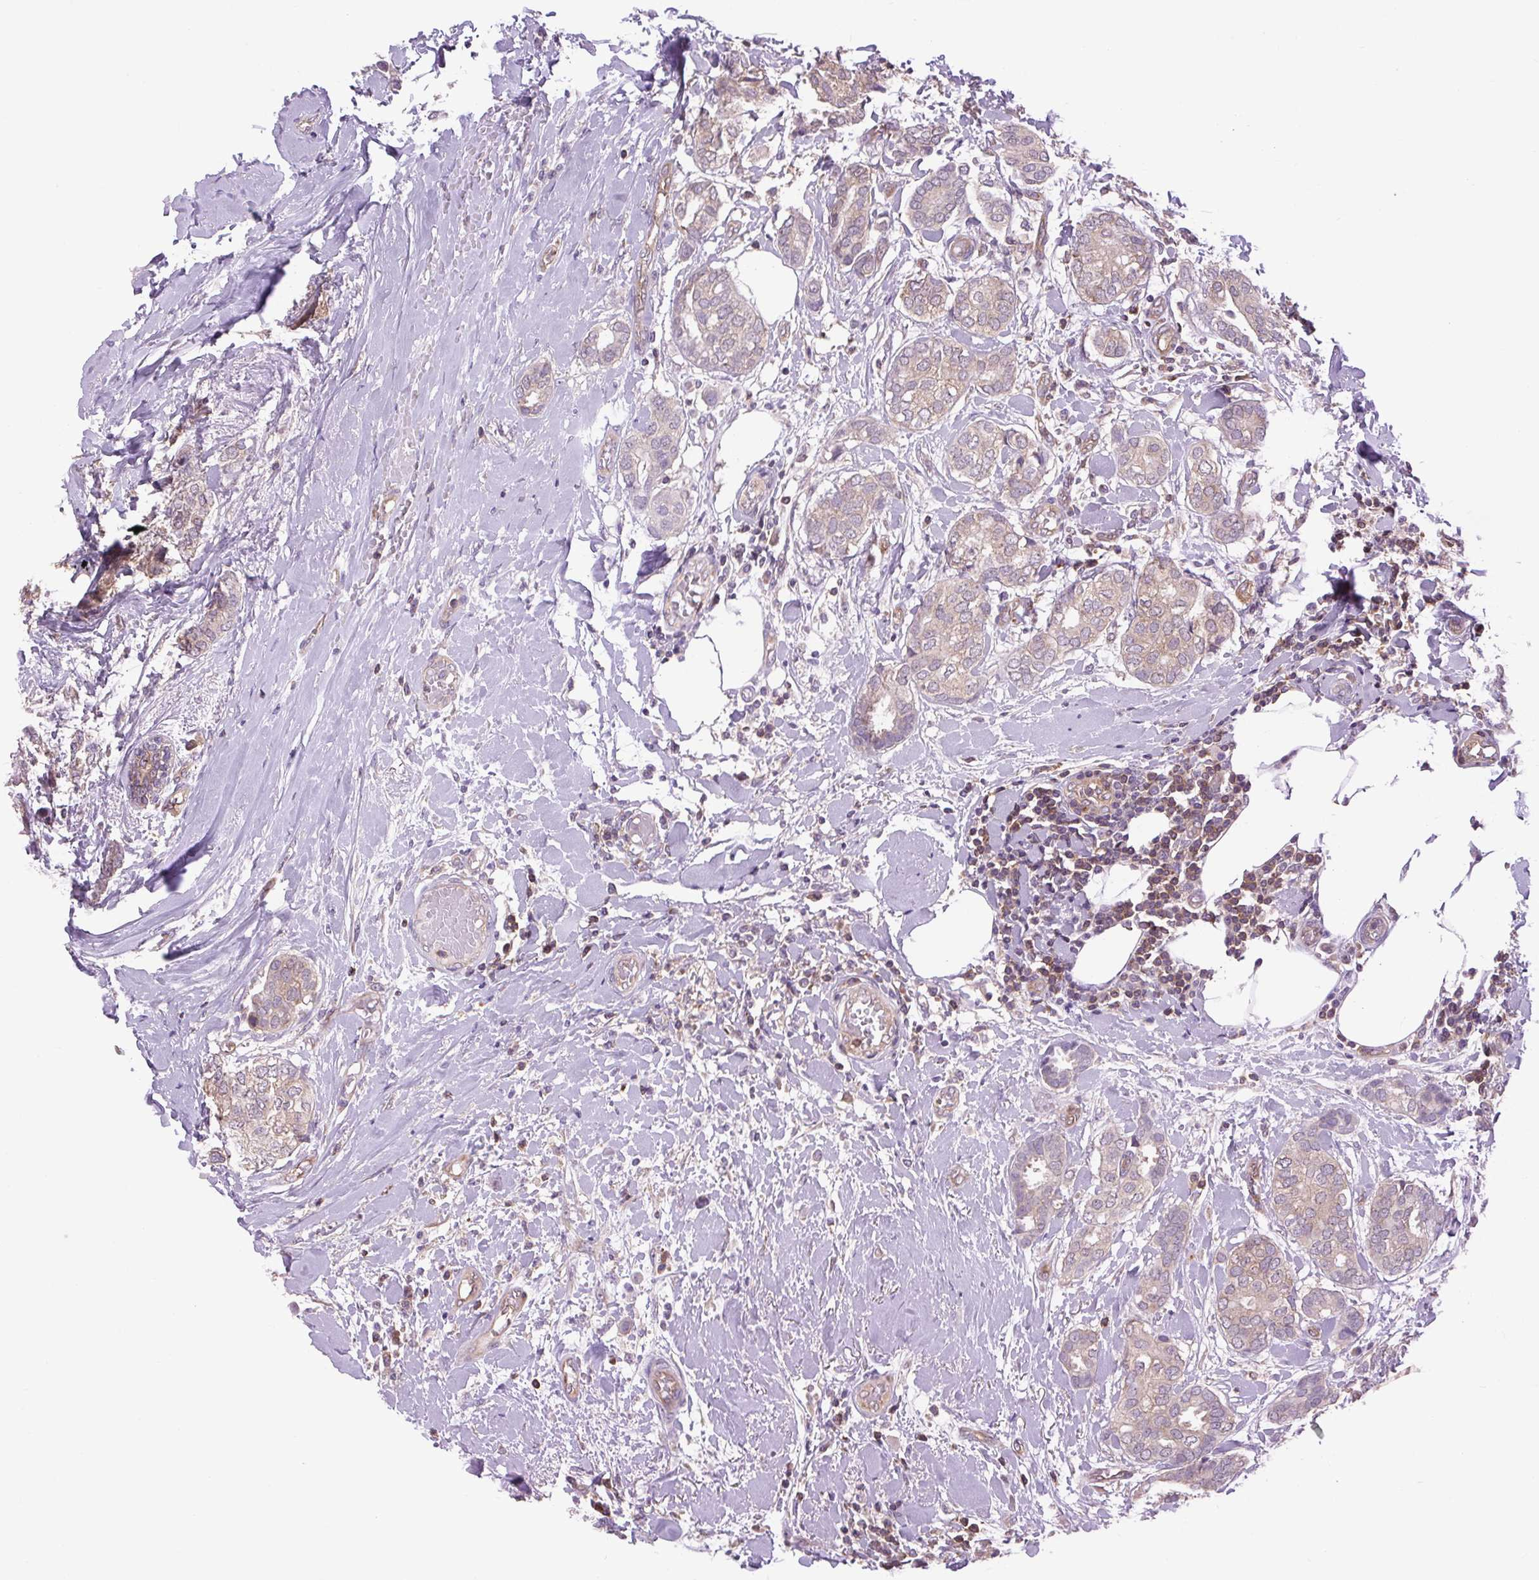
{"staining": {"intensity": "weak", "quantity": "25%-75%", "location": "cytoplasmic/membranous"}, "tissue": "breast cancer", "cell_type": "Tumor cells", "image_type": "cancer", "snomed": [{"axis": "morphology", "description": "Duct carcinoma"}, {"axis": "topography", "description": "Breast"}], "caption": "High-magnification brightfield microscopy of breast cancer (invasive ductal carcinoma) stained with DAB (brown) and counterstained with hematoxylin (blue). tumor cells exhibit weak cytoplasmic/membranous expression is identified in about25%-75% of cells.", "gene": "PLCG1", "patient": {"sex": "female", "age": 73}}